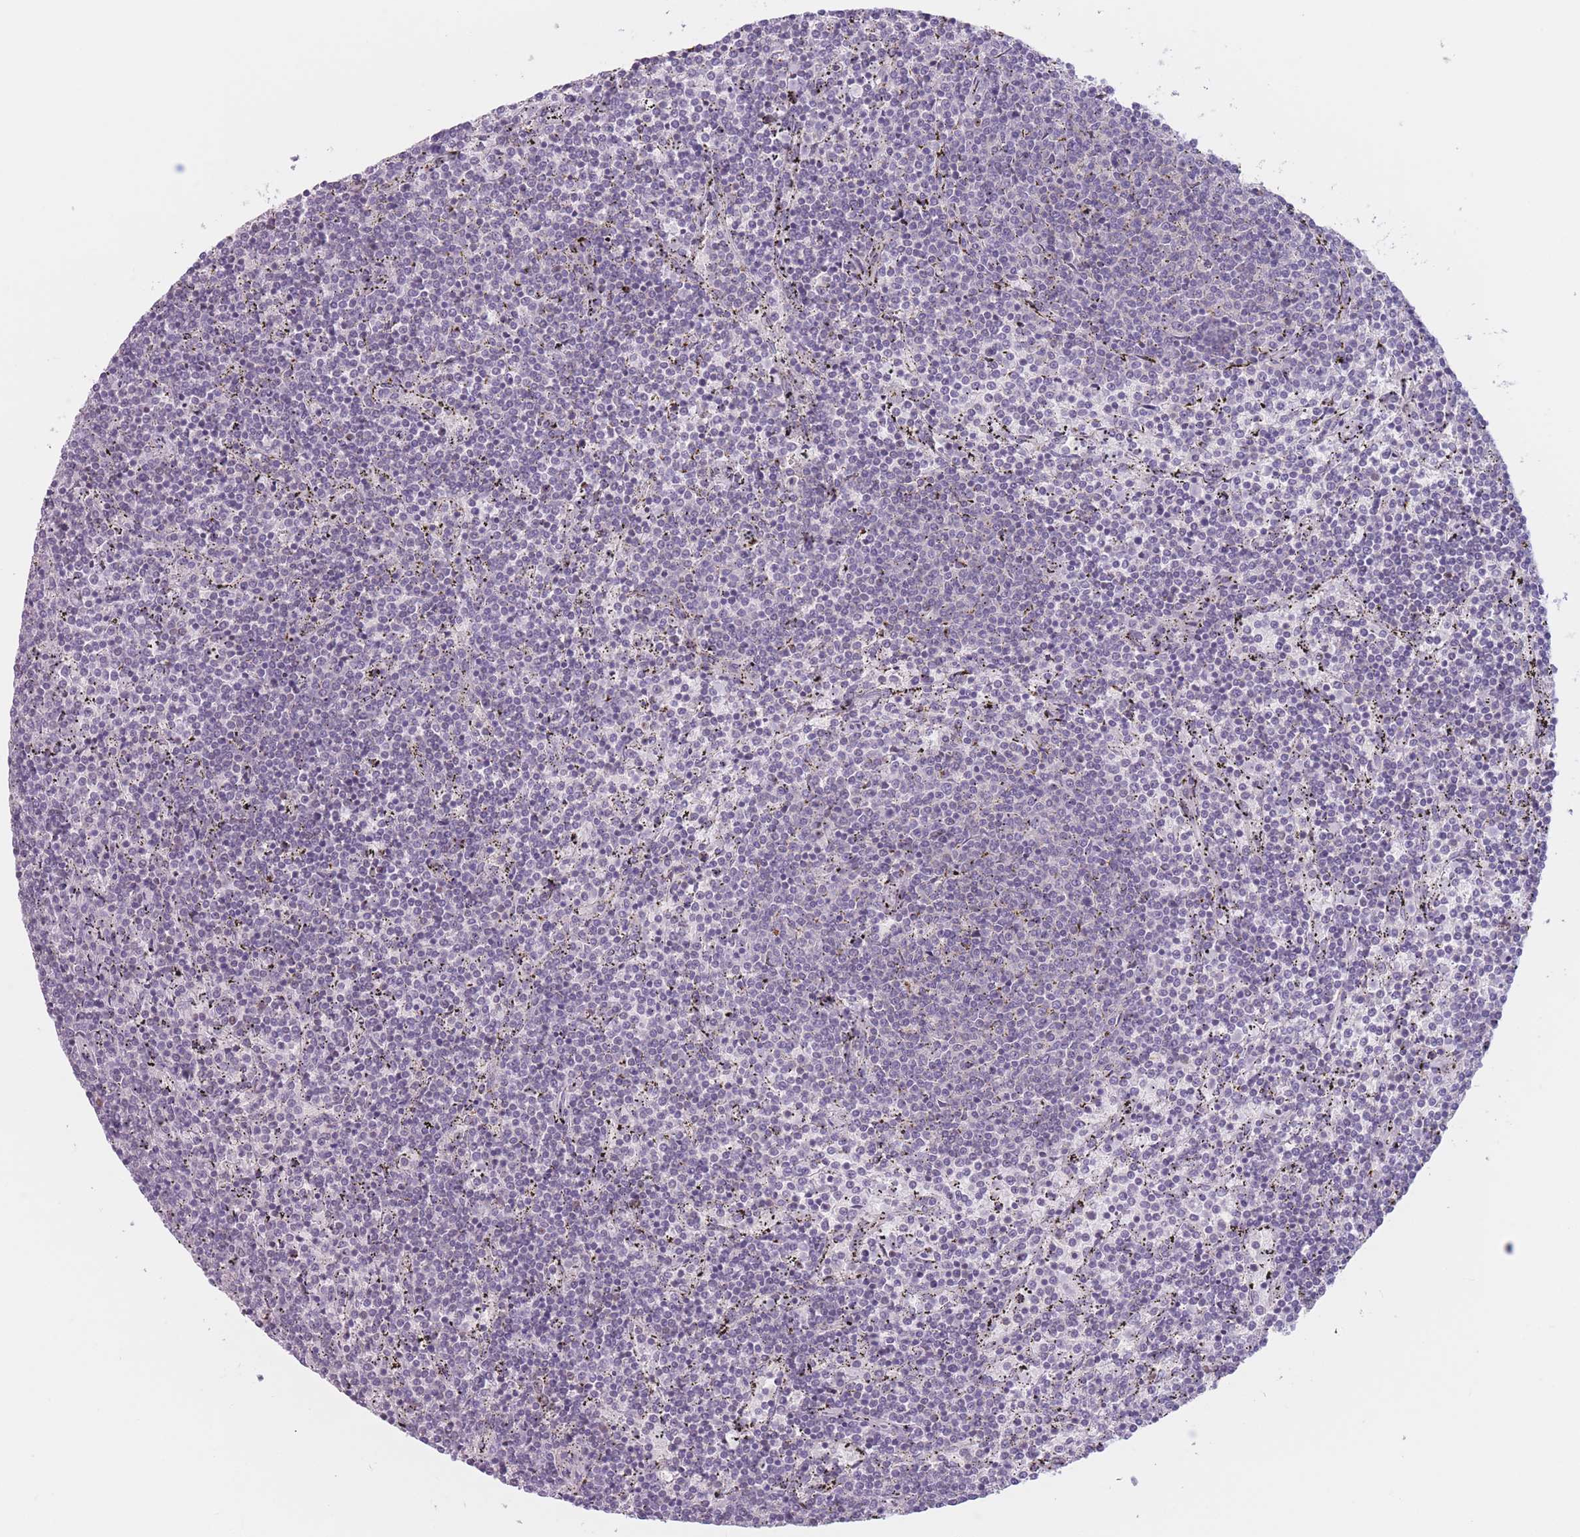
{"staining": {"intensity": "negative", "quantity": "none", "location": "none"}, "tissue": "lymphoma", "cell_type": "Tumor cells", "image_type": "cancer", "snomed": [{"axis": "morphology", "description": "Malignant lymphoma, non-Hodgkin's type, Low grade"}, {"axis": "topography", "description": "Spleen"}], "caption": "Immunohistochemical staining of malignant lymphoma, non-Hodgkin's type (low-grade) displays no significant expression in tumor cells.", "gene": "ZNF439", "patient": {"sex": "female", "age": 50}}